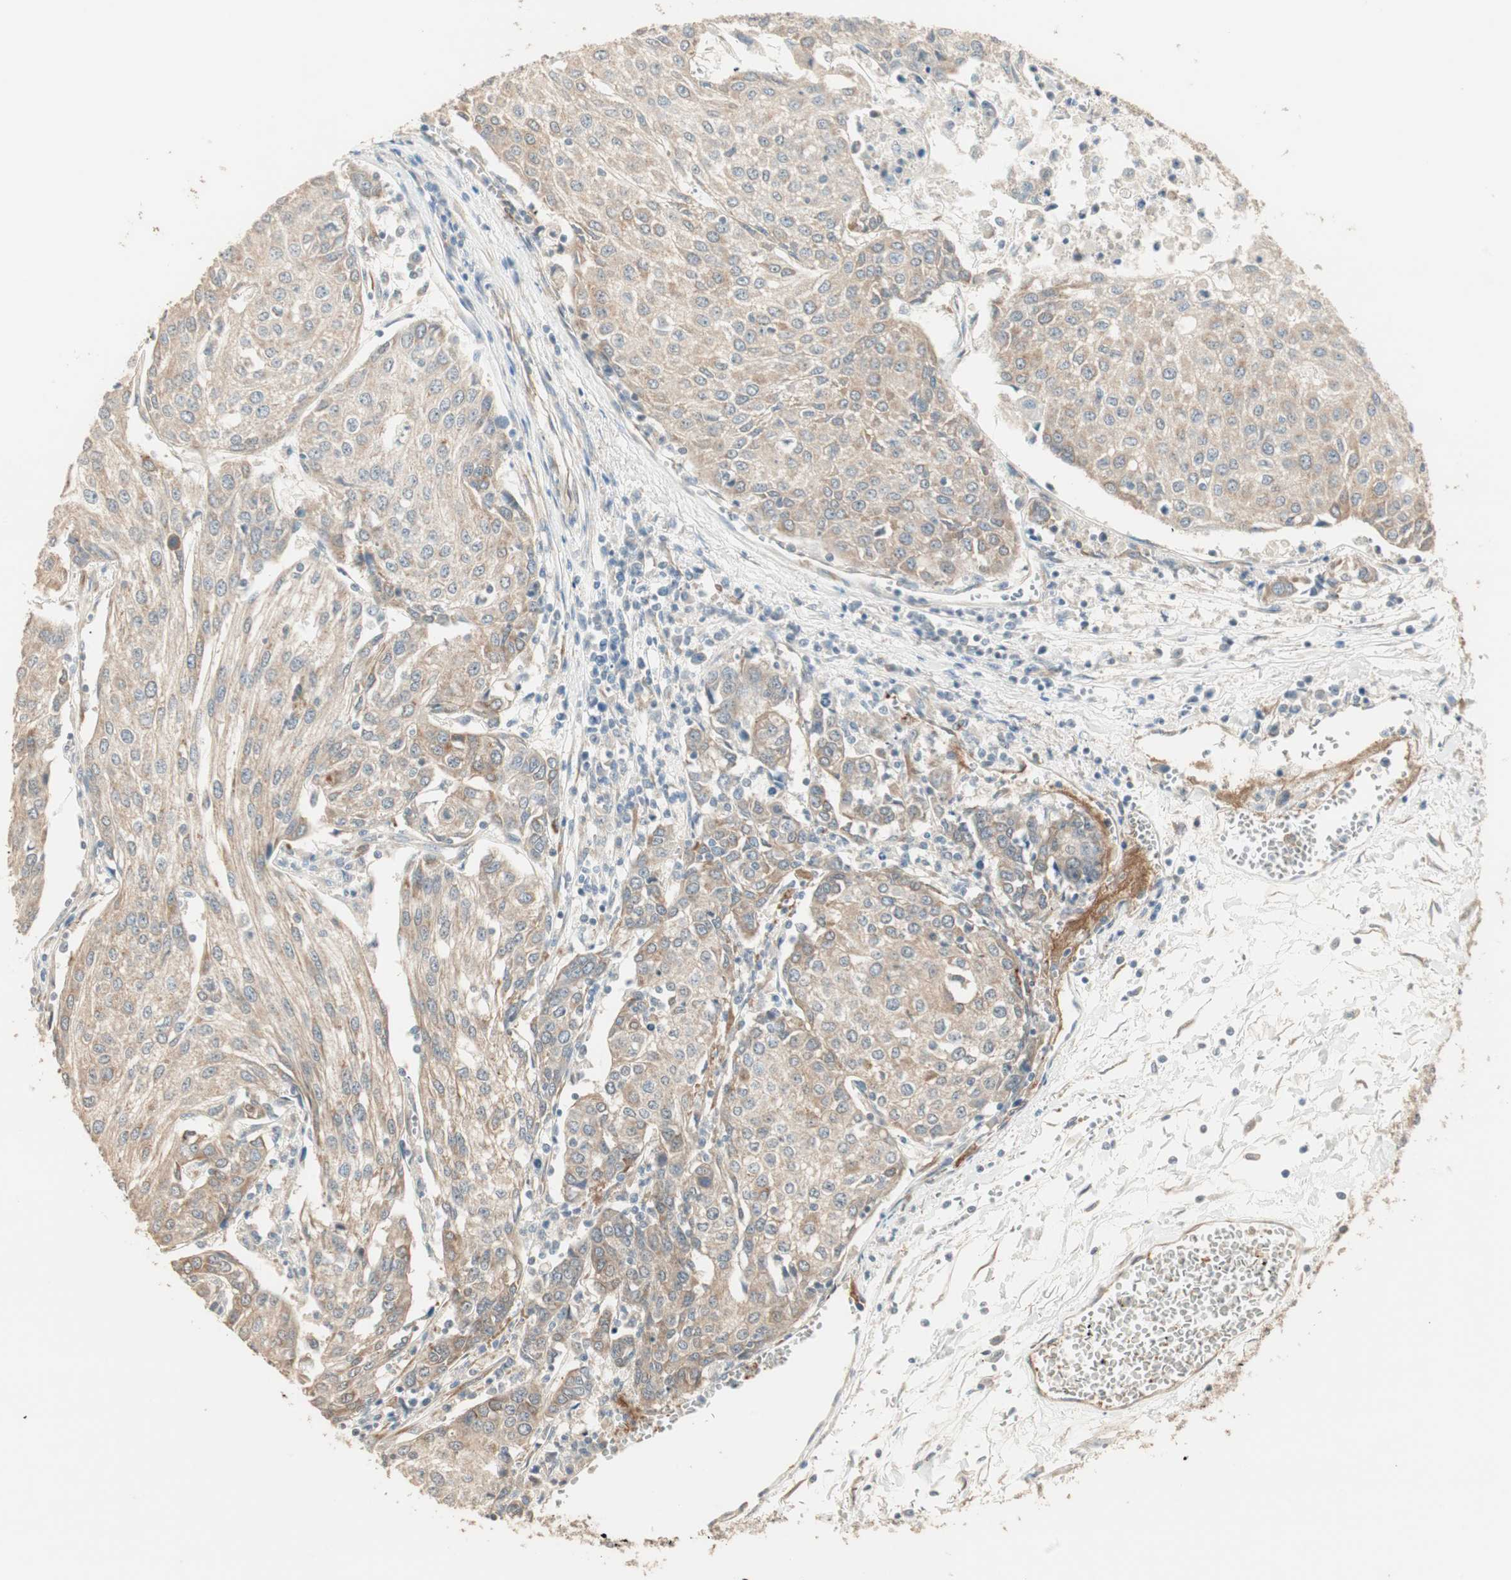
{"staining": {"intensity": "weak", "quantity": ">75%", "location": "cytoplasmic/membranous"}, "tissue": "urothelial cancer", "cell_type": "Tumor cells", "image_type": "cancer", "snomed": [{"axis": "morphology", "description": "Urothelial carcinoma, High grade"}, {"axis": "topography", "description": "Urinary bladder"}], "caption": "Immunohistochemistry staining of urothelial carcinoma (high-grade), which displays low levels of weak cytoplasmic/membranous positivity in about >75% of tumor cells indicating weak cytoplasmic/membranous protein staining. The staining was performed using DAB (3,3'-diaminobenzidine) (brown) for protein detection and nuclei were counterstained in hematoxylin (blue).", "gene": "TASOR", "patient": {"sex": "female", "age": 85}}